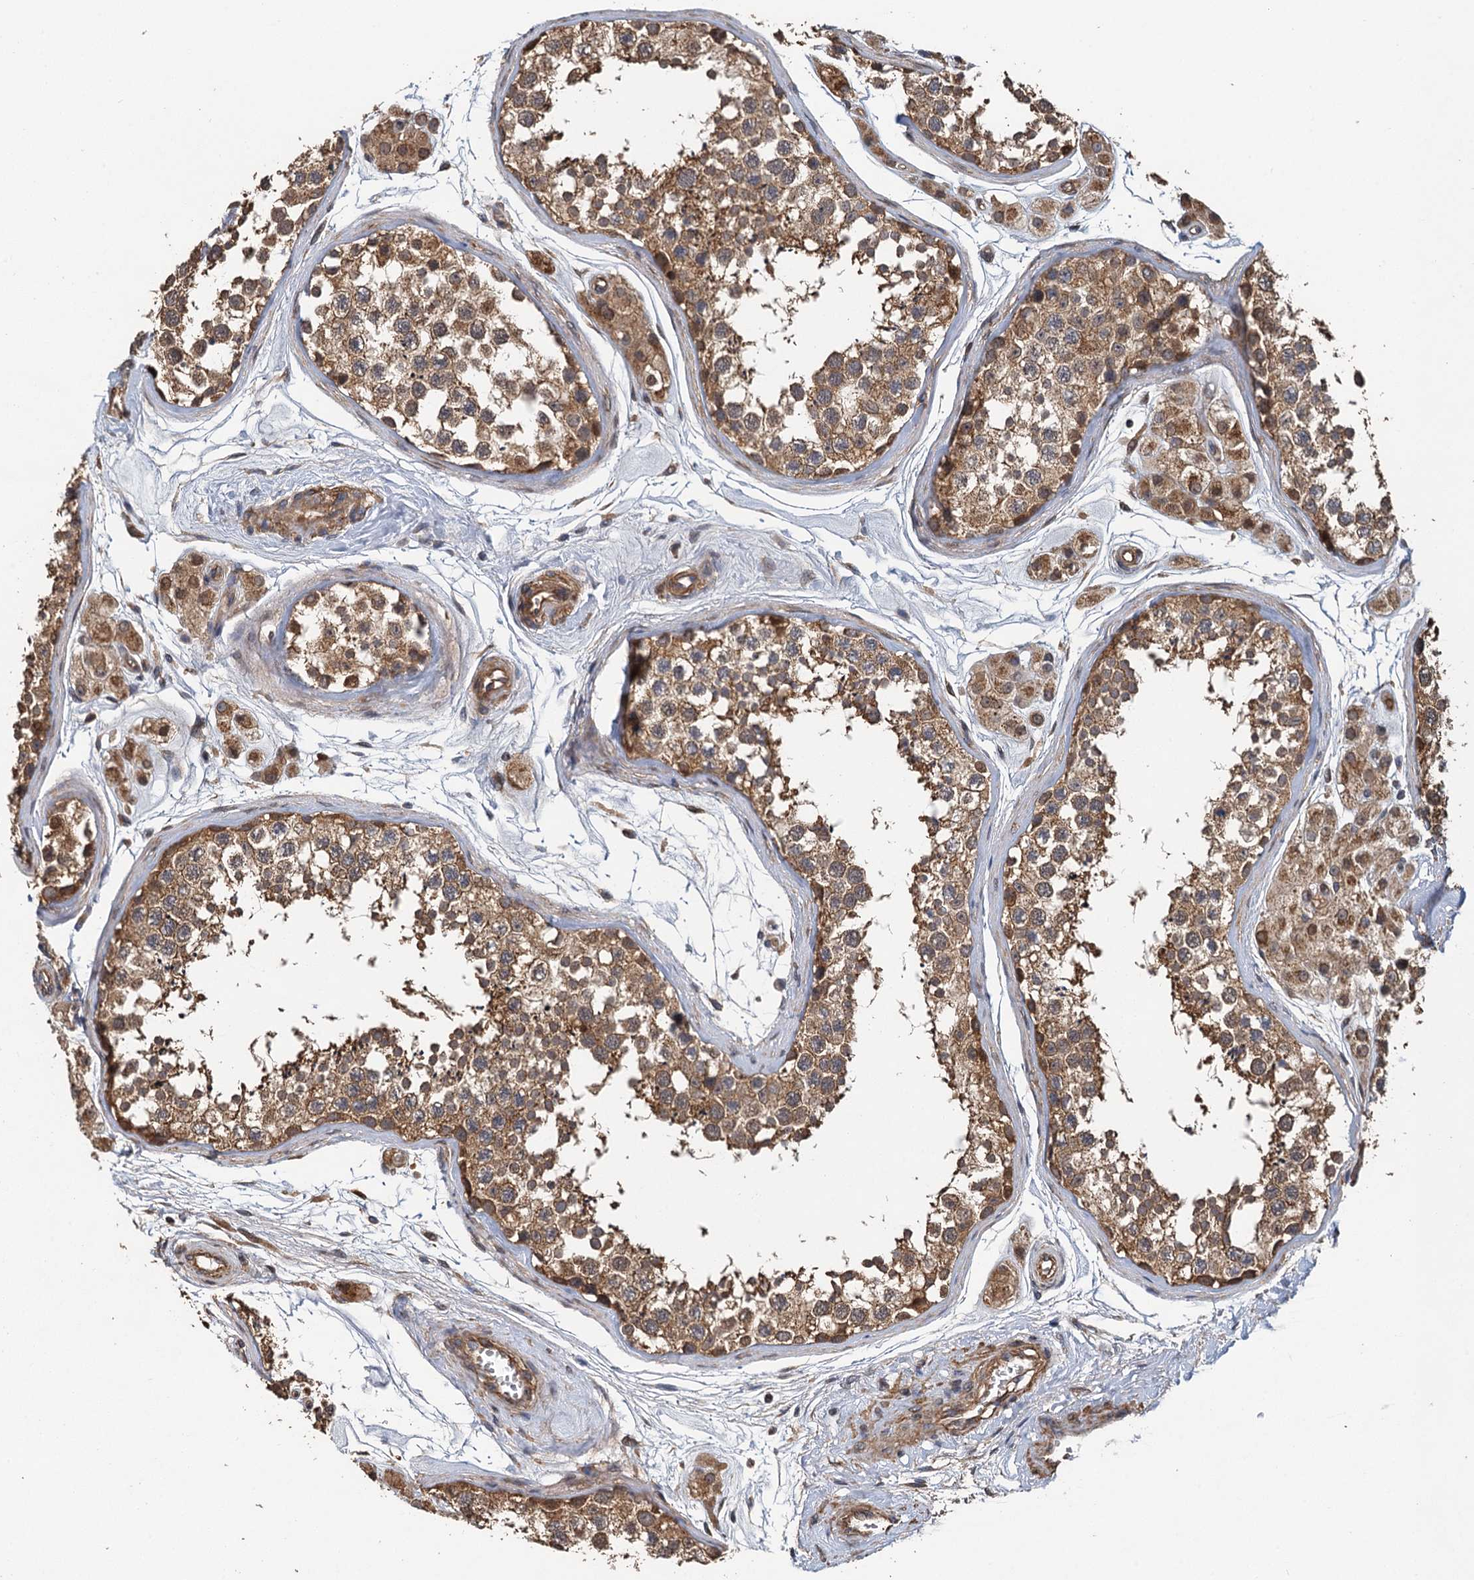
{"staining": {"intensity": "moderate", "quantity": ">75%", "location": "cytoplasmic/membranous"}, "tissue": "testis", "cell_type": "Cells in seminiferous ducts", "image_type": "normal", "snomed": [{"axis": "morphology", "description": "Normal tissue, NOS"}, {"axis": "topography", "description": "Testis"}], "caption": "A high-resolution photomicrograph shows immunohistochemistry staining of normal testis, which shows moderate cytoplasmic/membranous staining in approximately >75% of cells in seminiferous ducts.", "gene": "MEAK7", "patient": {"sex": "male", "age": 56}}